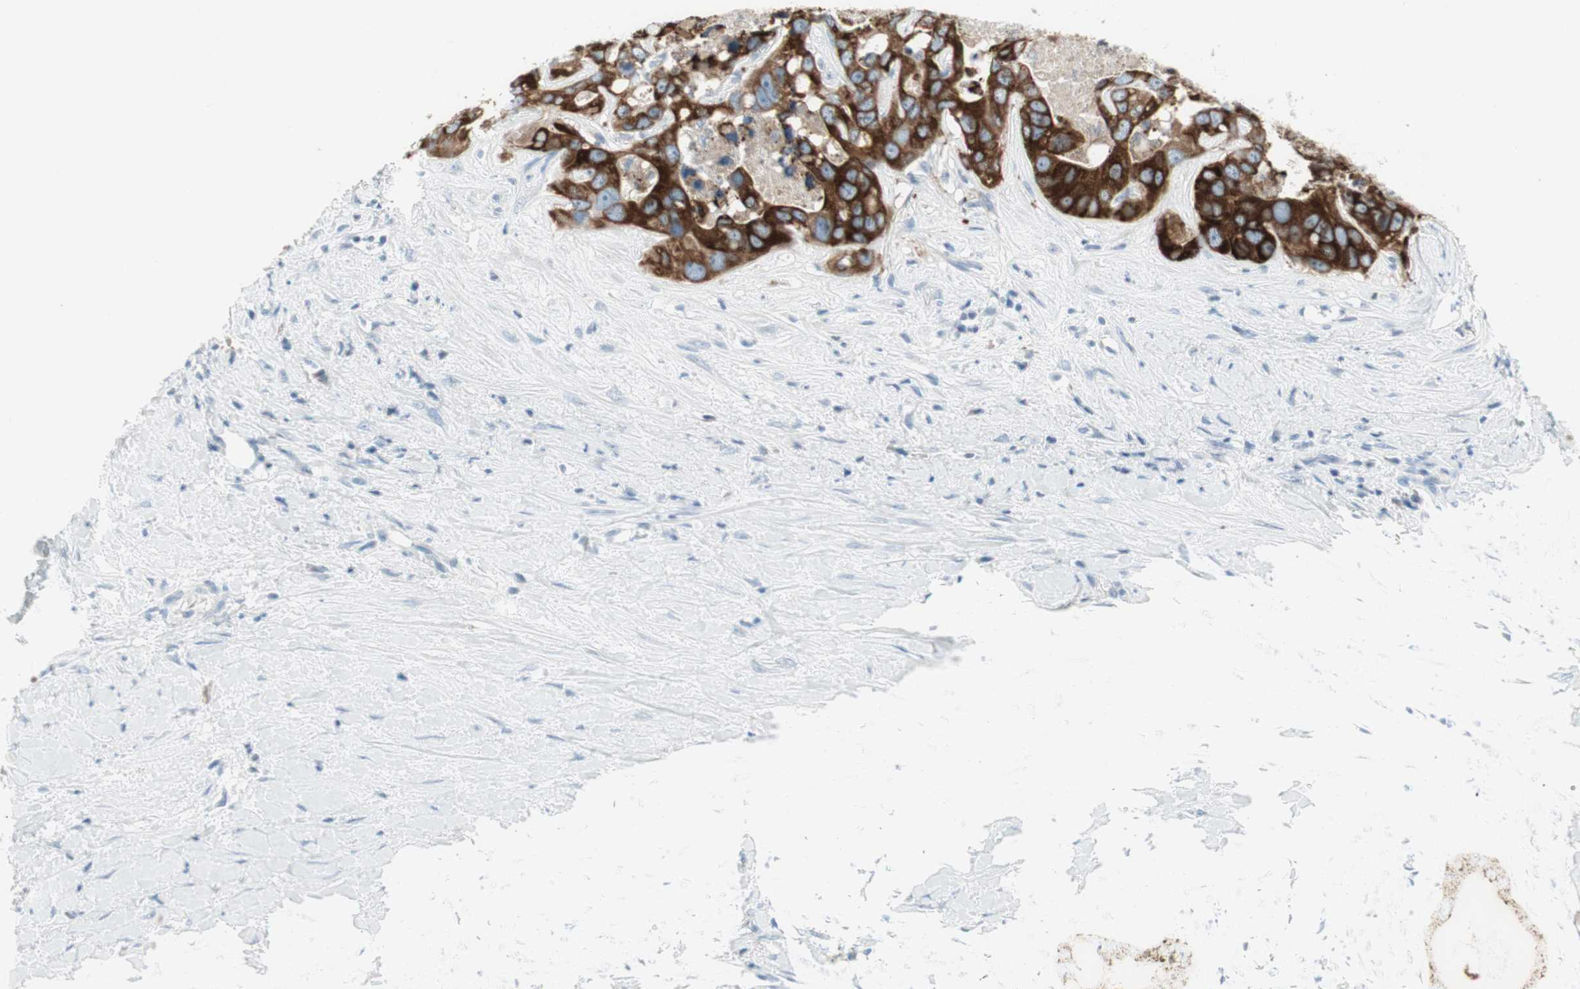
{"staining": {"intensity": "negative", "quantity": "none", "location": "none"}, "tissue": "liver cancer", "cell_type": "Tumor cells", "image_type": "cancer", "snomed": [{"axis": "morphology", "description": "Cholangiocarcinoma"}, {"axis": "topography", "description": "Liver"}], "caption": "Protein analysis of liver cancer (cholangiocarcinoma) shows no significant expression in tumor cells. The staining is performed using DAB (3,3'-diaminobenzidine) brown chromogen with nuclei counter-stained in using hematoxylin.", "gene": "AGR2", "patient": {"sex": "female", "age": 65}}